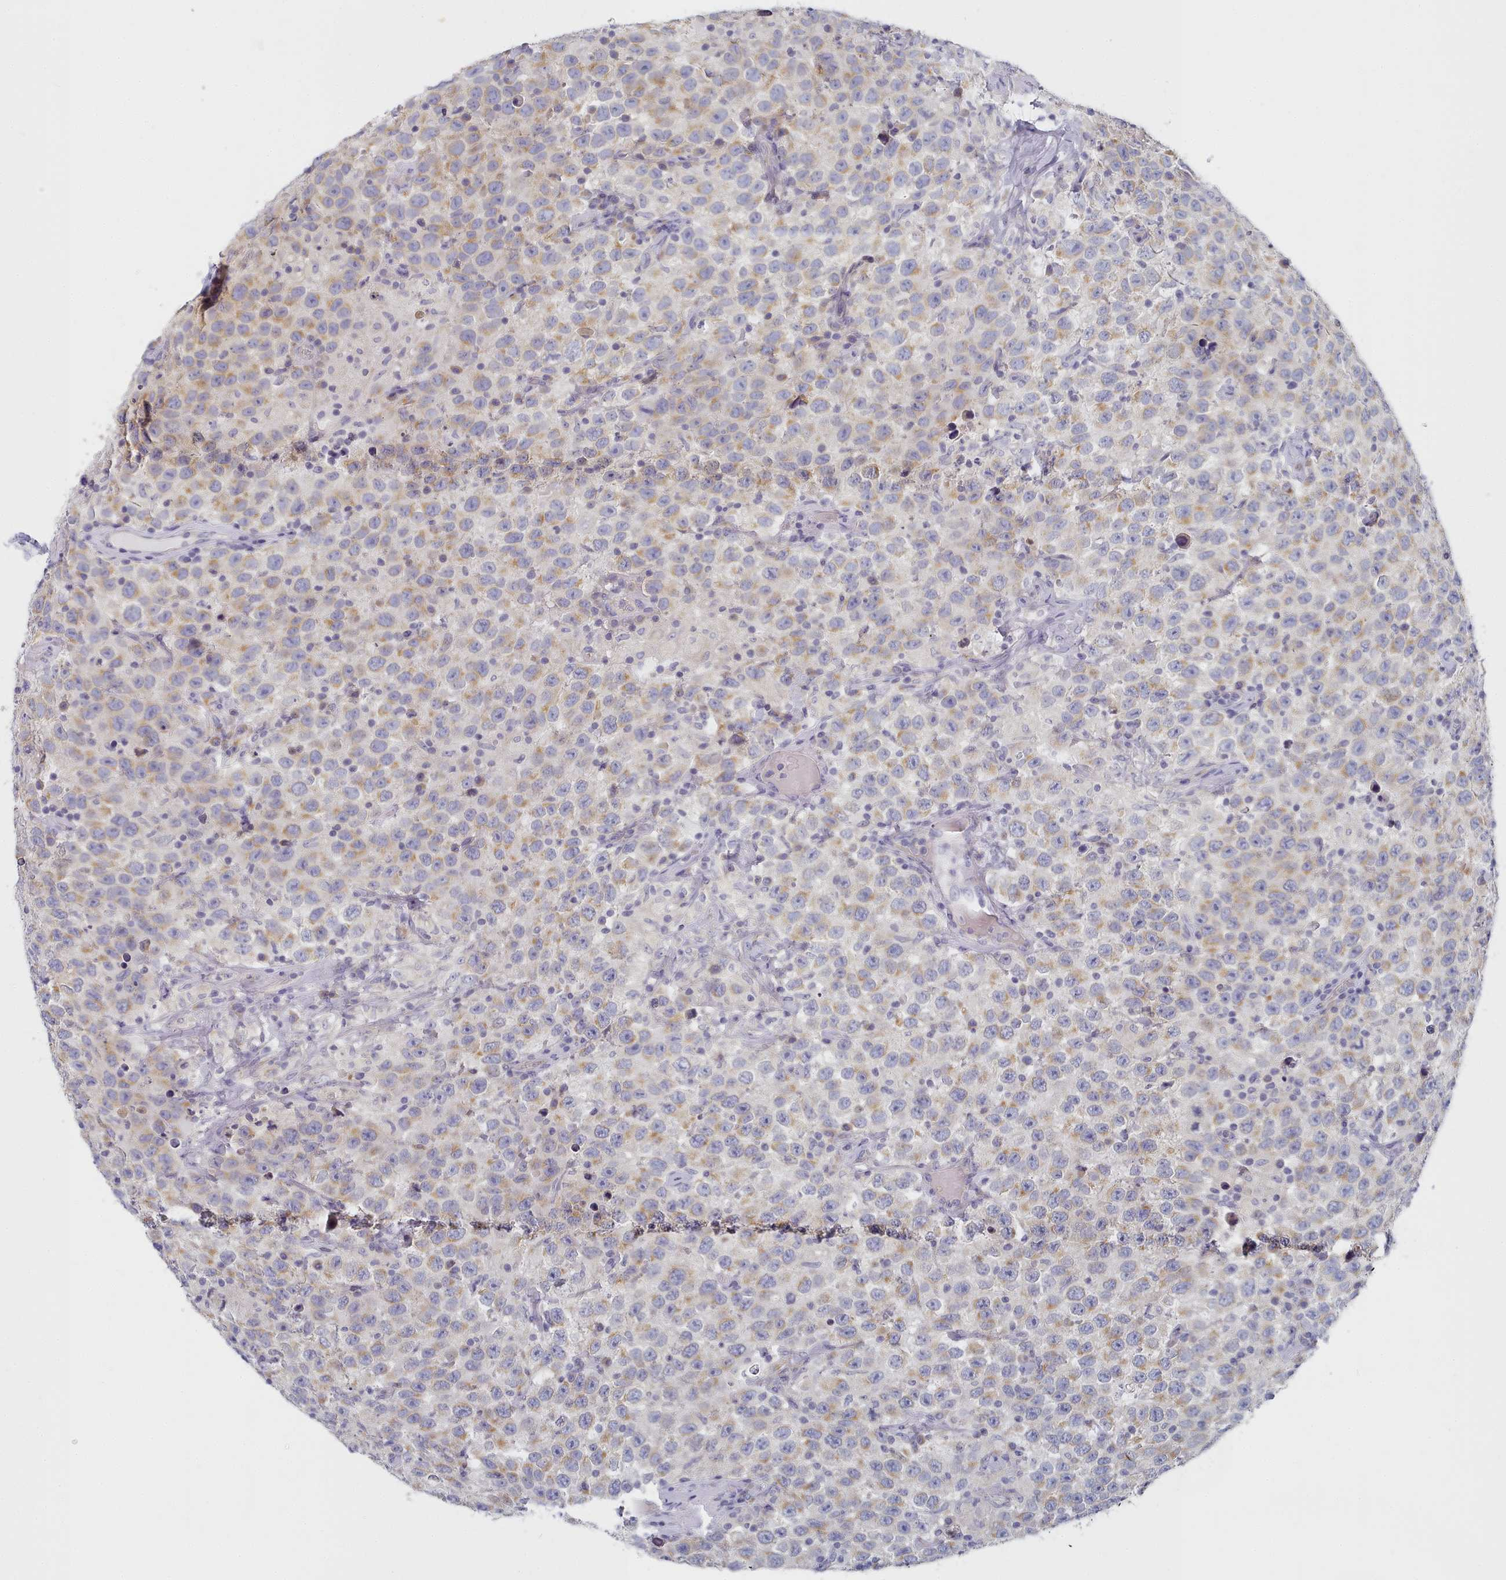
{"staining": {"intensity": "moderate", "quantity": ">75%", "location": "cytoplasmic/membranous"}, "tissue": "testis cancer", "cell_type": "Tumor cells", "image_type": "cancer", "snomed": [{"axis": "morphology", "description": "Seminoma, NOS"}, {"axis": "topography", "description": "Testis"}], "caption": "Immunohistochemistry histopathology image of human testis seminoma stained for a protein (brown), which displays medium levels of moderate cytoplasmic/membranous positivity in about >75% of tumor cells.", "gene": "TYW1B", "patient": {"sex": "male", "age": 41}}